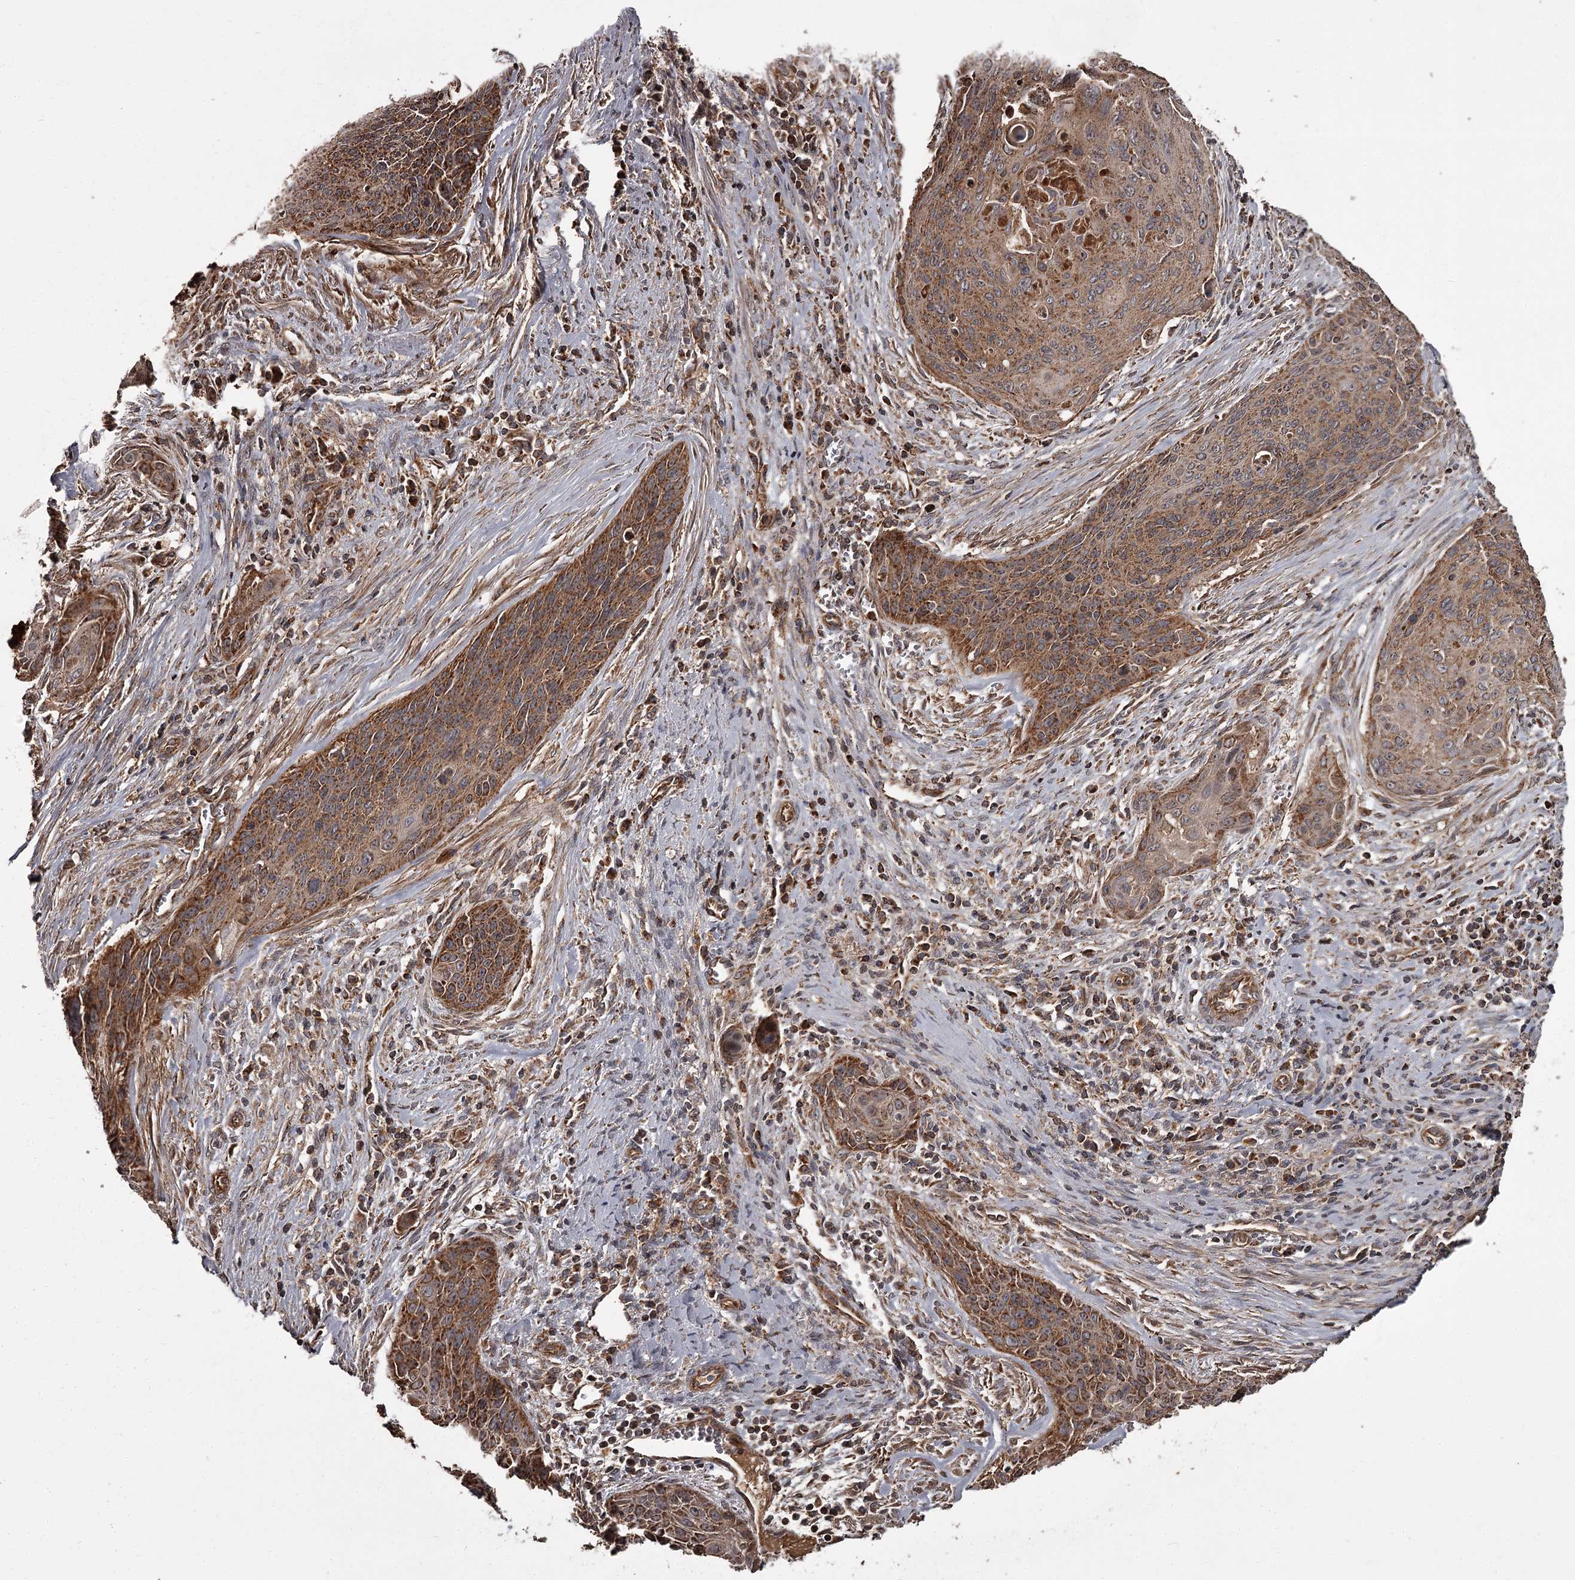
{"staining": {"intensity": "strong", "quantity": ">75%", "location": "cytoplasmic/membranous"}, "tissue": "cervical cancer", "cell_type": "Tumor cells", "image_type": "cancer", "snomed": [{"axis": "morphology", "description": "Squamous cell carcinoma, NOS"}, {"axis": "topography", "description": "Cervix"}], "caption": "A brown stain shows strong cytoplasmic/membranous positivity of a protein in human squamous cell carcinoma (cervical) tumor cells. The staining was performed using DAB (3,3'-diaminobenzidine) to visualize the protein expression in brown, while the nuclei were stained in blue with hematoxylin (Magnification: 20x).", "gene": "THAP9", "patient": {"sex": "female", "age": 55}}